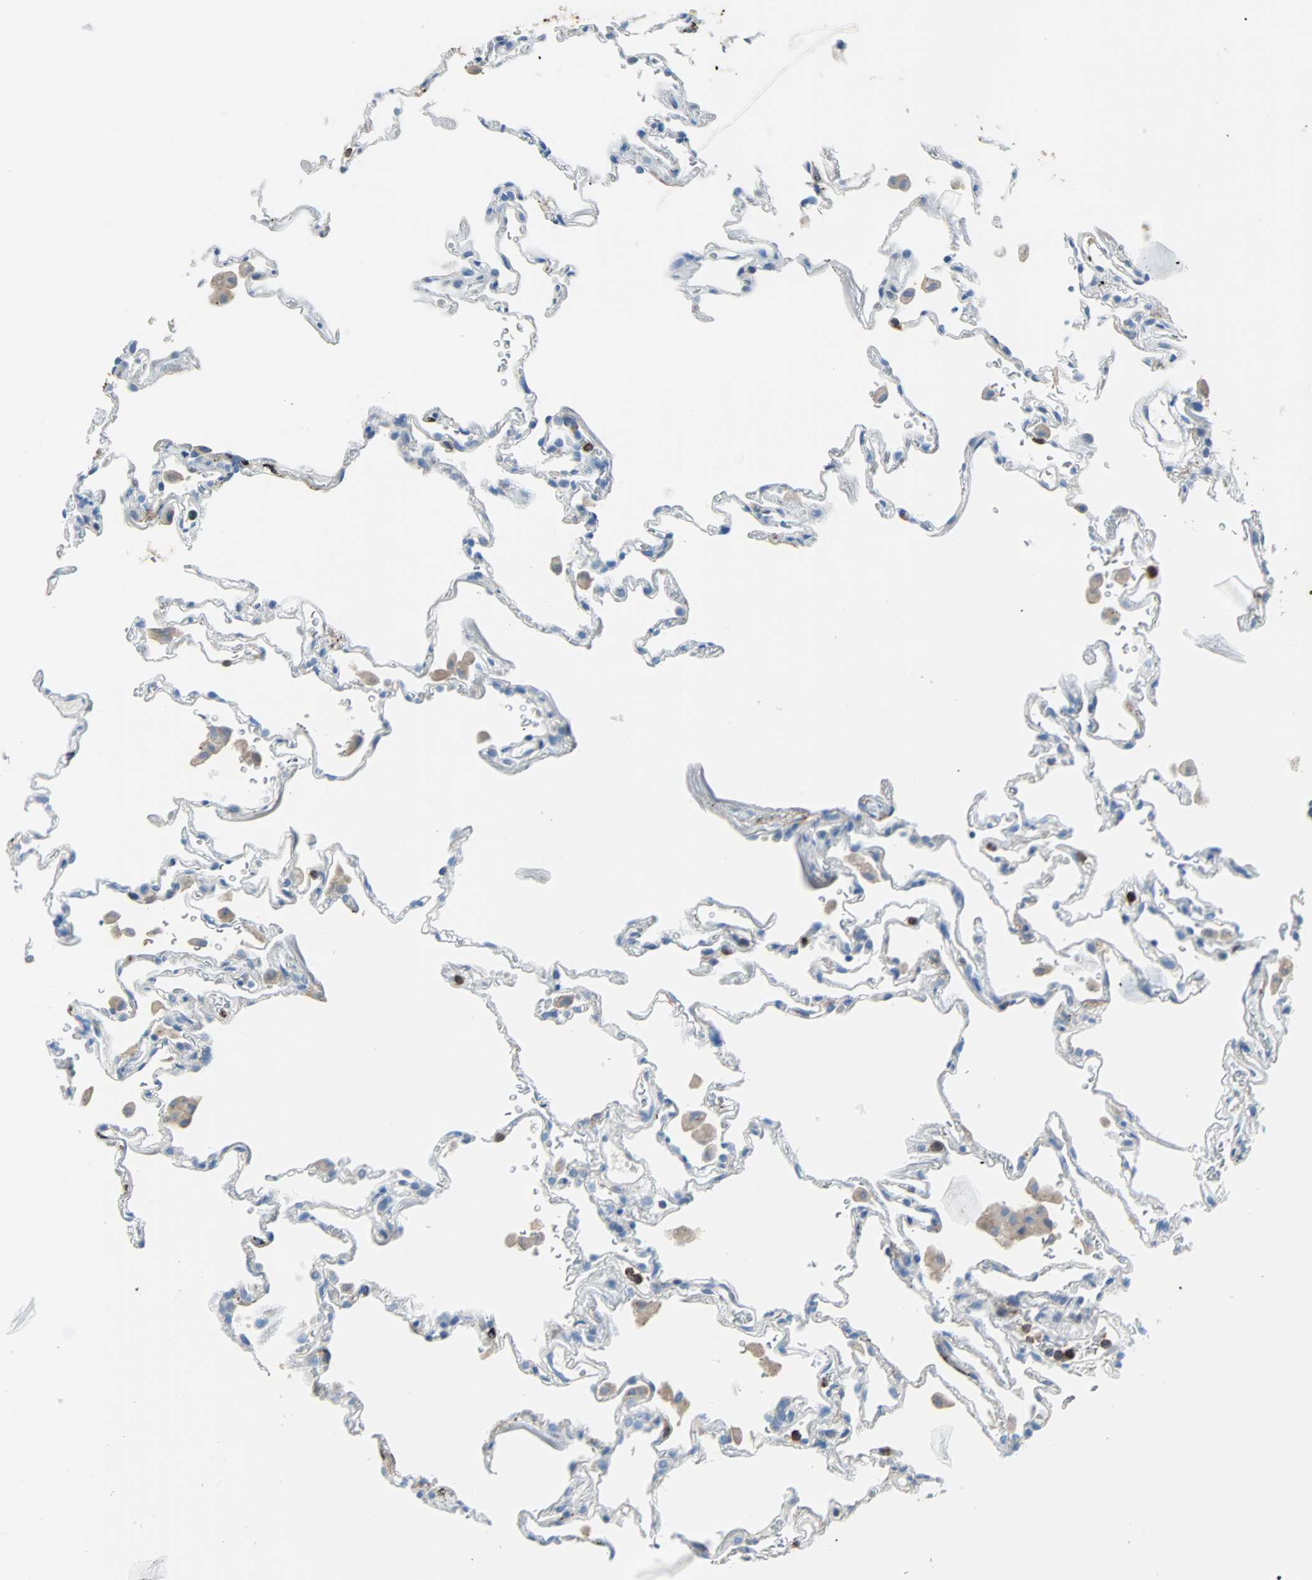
{"staining": {"intensity": "negative", "quantity": "none", "location": "none"}, "tissue": "lung", "cell_type": "Alveolar cells", "image_type": "normal", "snomed": [{"axis": "morphology", "description": "Normal tissue, NOS"}, {"axis": "morphology", "description": "Inflammation, NOS"}, {"axis": "topography", "description": "Lung"}], "caption": "The micrograph reveals no significant staining in alveolar cells of lung. Nuclei are stained in blue.", "gene": "CLEC4A", "patient": {"sex": "male", "age": 69}}